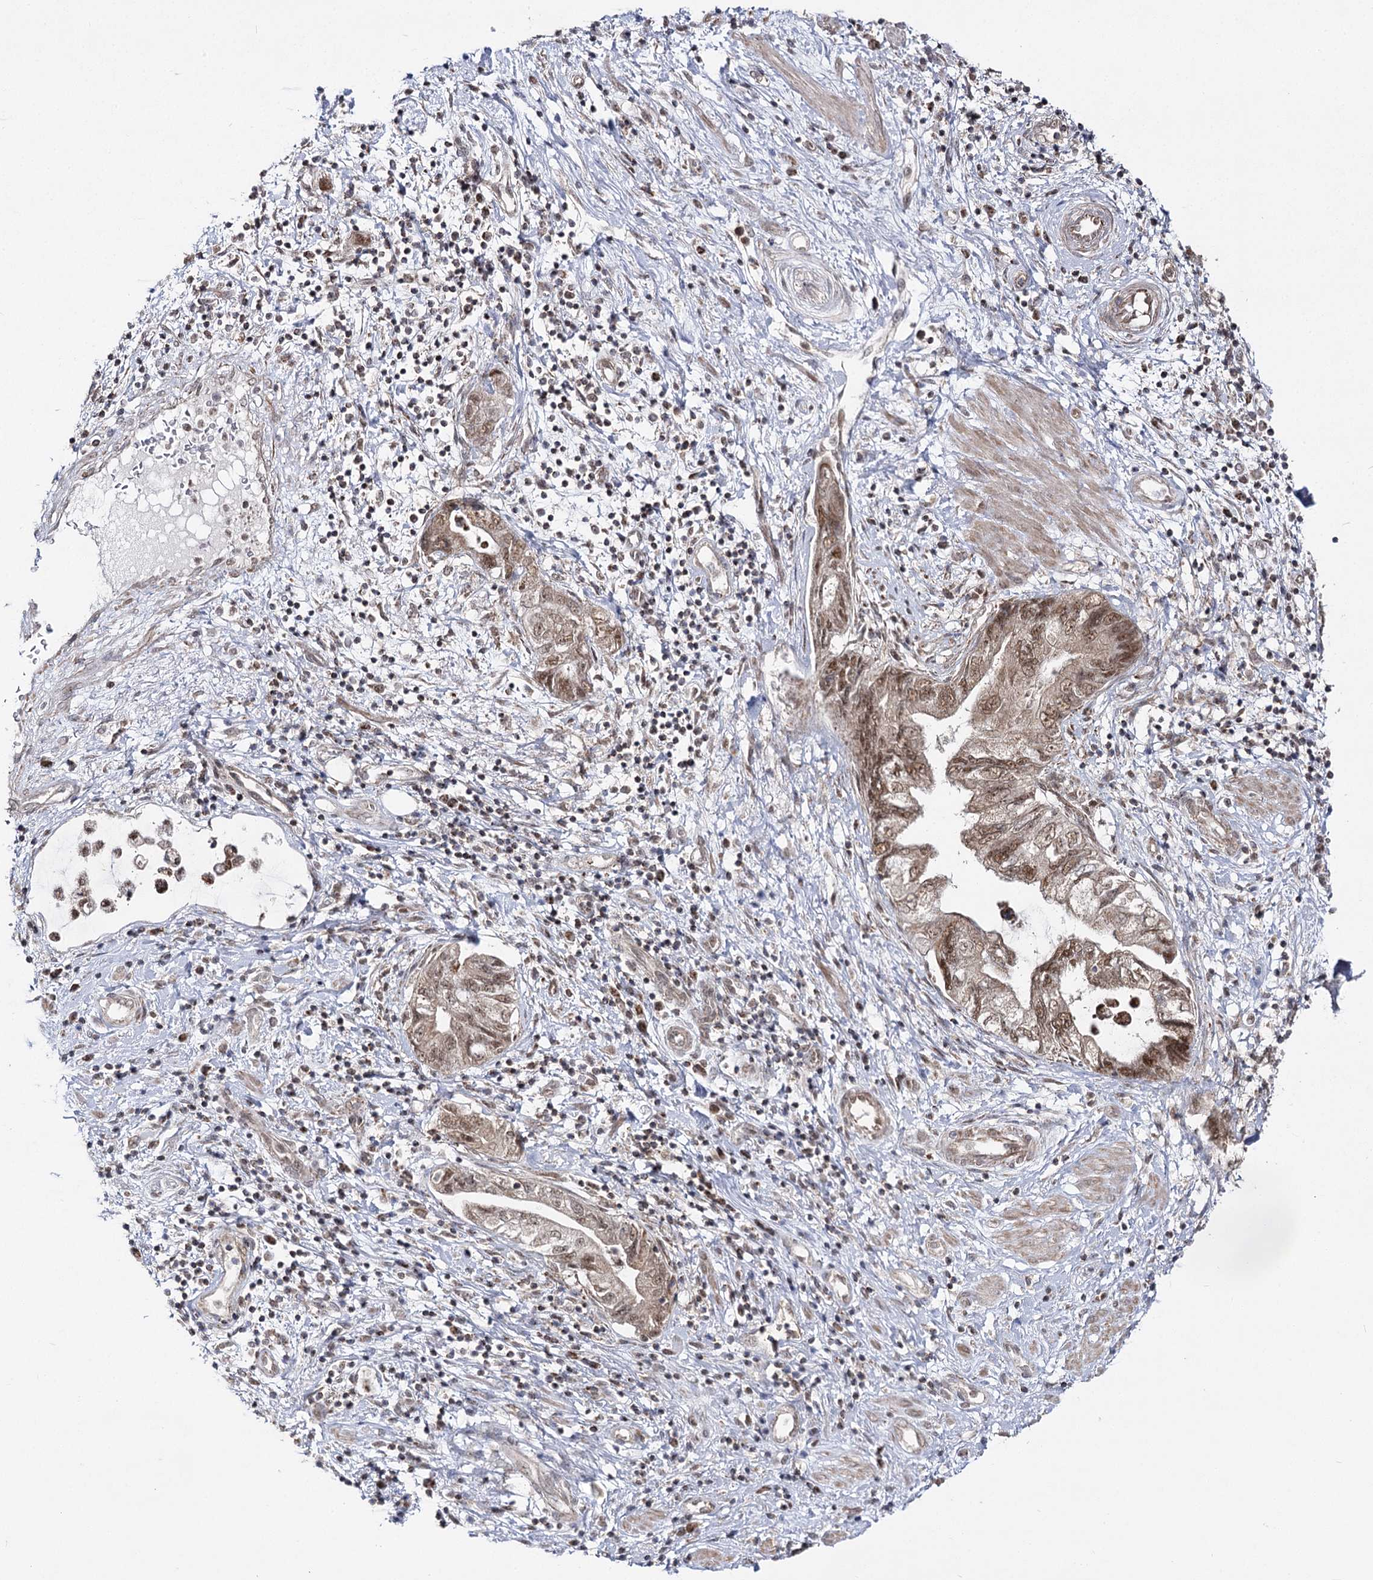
{"staining": {"intensity": "moderate", "quantity": ">75%", "location": "cytoplasmic/membranous,nuclear"}, "tissue": "pancreatic cancer", "cell_type": "Tumor cells", "image_type": "cancer", "snomed": [{"axis": "morphology", "description": "Adenocarcinoma, NOS"}, {"axis": "topography", "description": "Pancreas"}], "caption": "IHC staining of adenocarcinoma (pancreatic), which reveals medium levels of moderate cytoplasmic/membranous and nuclear positivity in approximately >75% of tumor cells indicating moderate cytoplasmic/membranous and nuclear protein expression. The staining was performed using DAB (3,3'-diaminobenzidine) (brown) for protein detection and nuclei were counterstained in hematoxylin (blue).", "gene": "SLC4A1AP", "patient": {"sex": "female", "age": 73}}